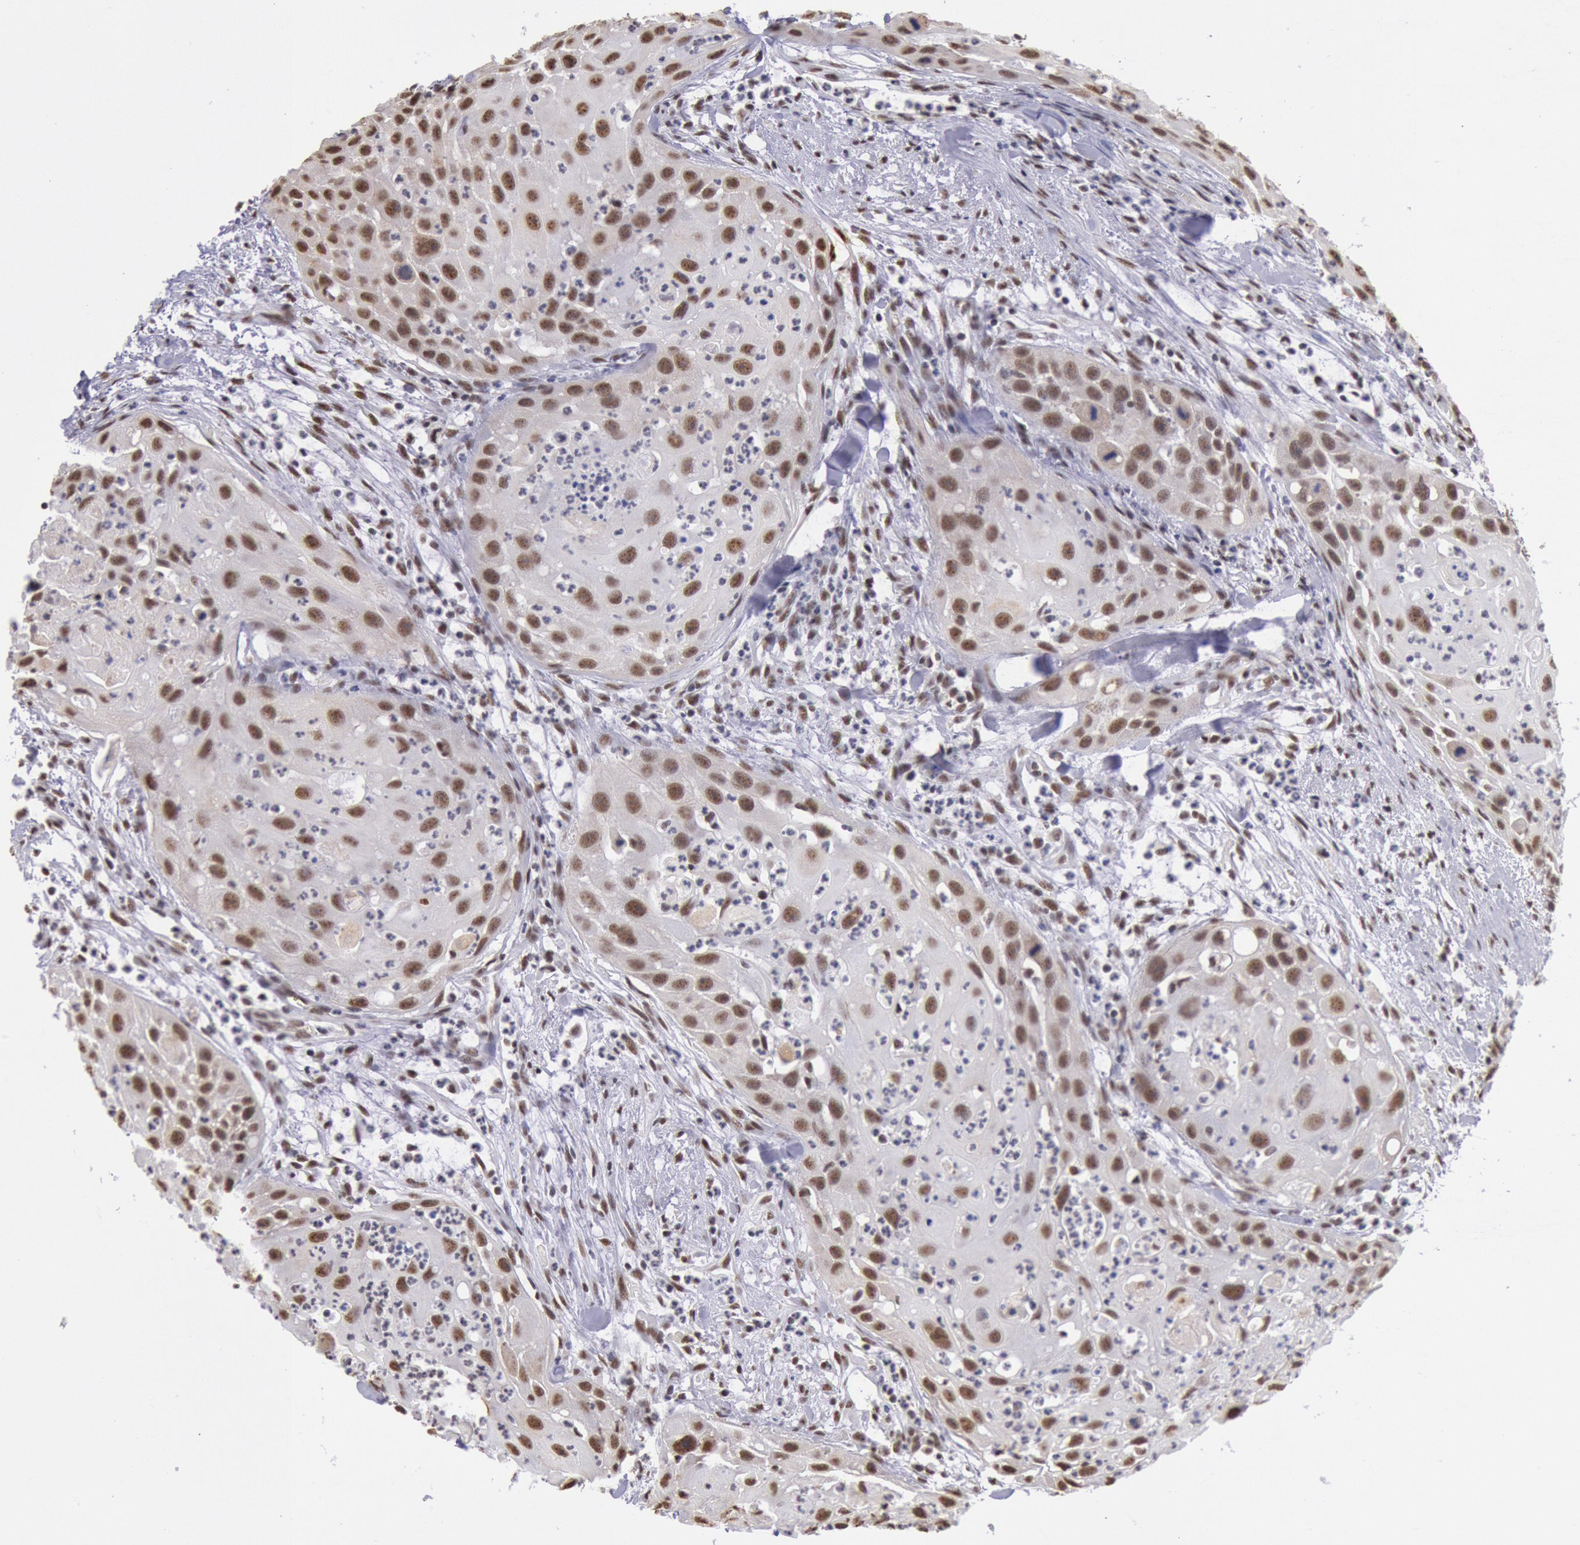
{"staining": {"intensity": "strong", "quantity": ">75%", "location": "cytoplasmic/membranous,nuclear"}, "tissue": "head and neck cancer", "cell_type": "Tumor cells", "image_type": "cancer", "snomed": [{"axis": "morphology", "description": "Squamous cell carcinoma, NOS"}, {"axis": "topography", "description": "Head-Neck"}], "caption": "Tumor cells demonstrate high levels of strong cytoplasmic/membranous and nuclear positivity in approximately >75% of cells in human squamous cell carcinoma (head and neck). The protein is shown in brown color, while the nuclei are stained blue.", "gene": "SNRPD3", "patient": {"sex": "male", "age": 64}}